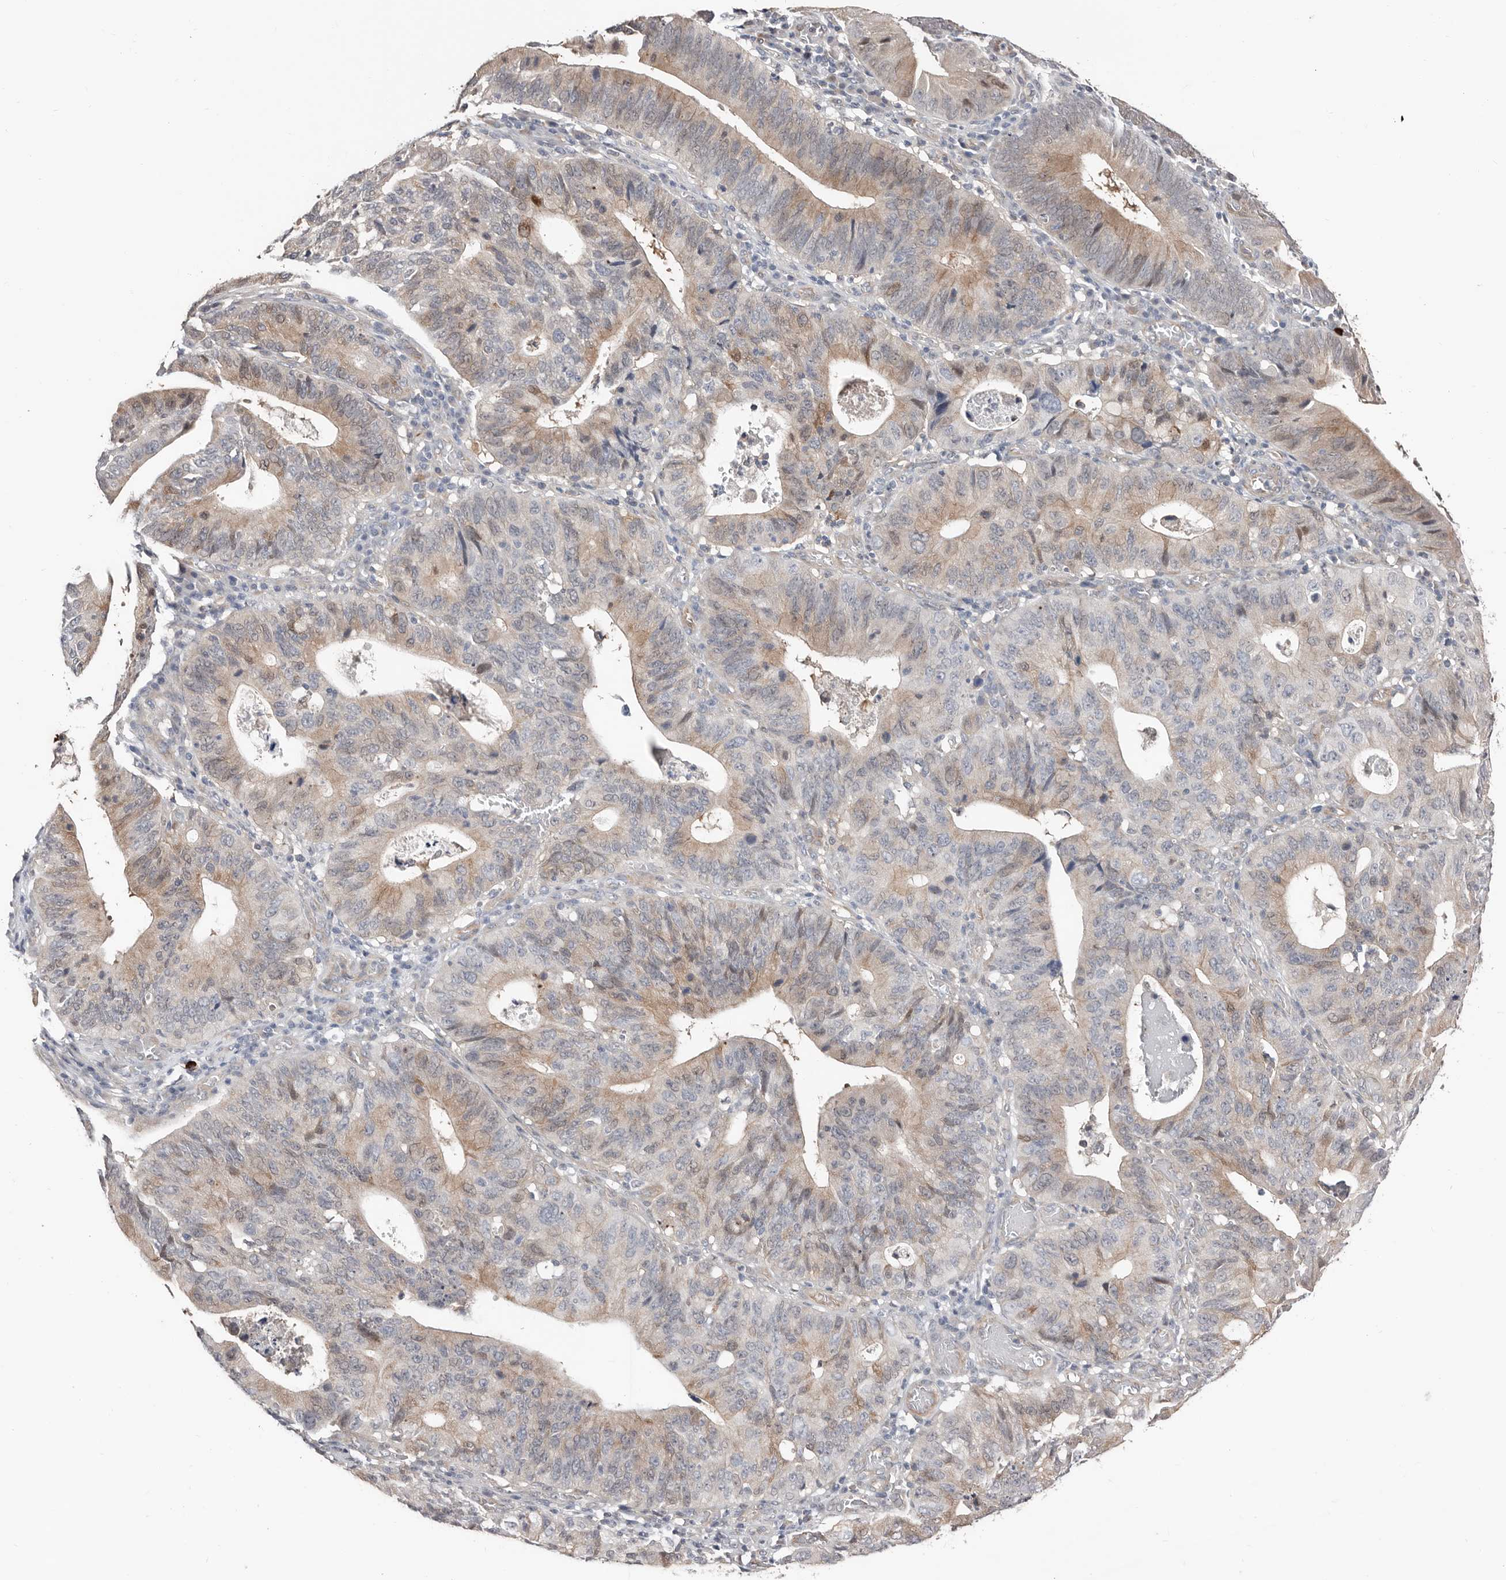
{"staining": {"intensity": "moderate", "quantity": "25%-75%", "location": "cytoplasmic/membranous"}, "tissue": "stomach cancer", "cell_type": "Tumor cells", "image_type": "cancer", "snomed": [{"axis": "morphology", "description": "Adenocarcinoma, NOS"}, {"axis": "topography", "description": "Stomach"}], "caption": "IHC of stomach adenocarcinoma exhibits medium levels of moderate cytoplasmic/membranous positivity in about 25%-75% of tumor cells.", "gene": "ASRGL1", "patient": {"sex": "male", "age": 59}}